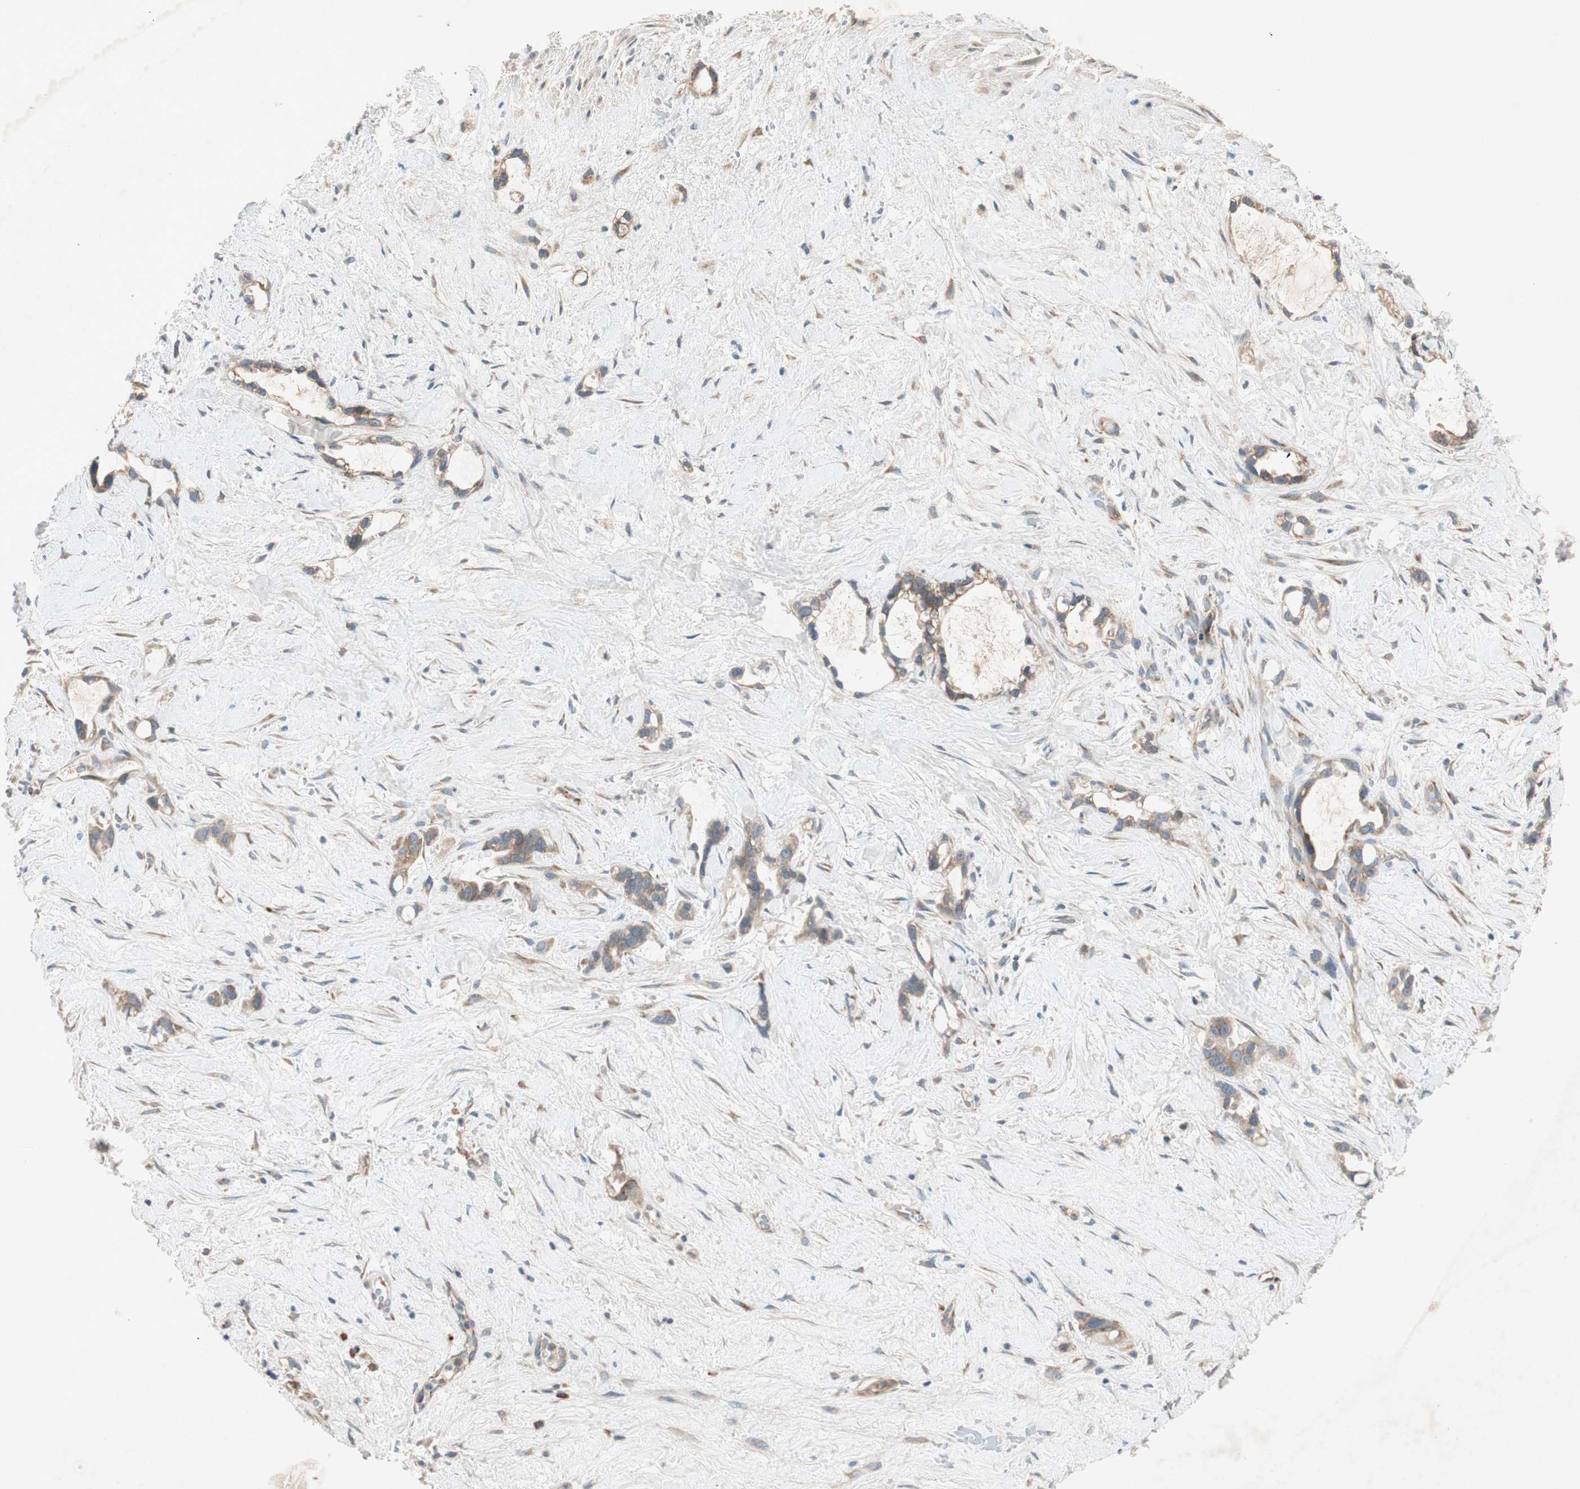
{"staining": {"intensity": "moderate", "quantity": ">75%", "location": "cytoplasmic/membranous"}, "tissue": "liver cancer", "cell_type": "Tumor cells", "image_type": "cancer", "snomed": [{"axis": "morphology", "description": "Cholangiocarcinoma"}, {"axis": "topography", "description": "Liver"}], "caption": "IHC (DAB) staining of cholangiocarcinoma (liver) shows moderate cytoplasmic/membranous protein staining in about >75% of tumor cells.", "gene": "RPL23", "patient": {"sex": "female", "age": 65}}